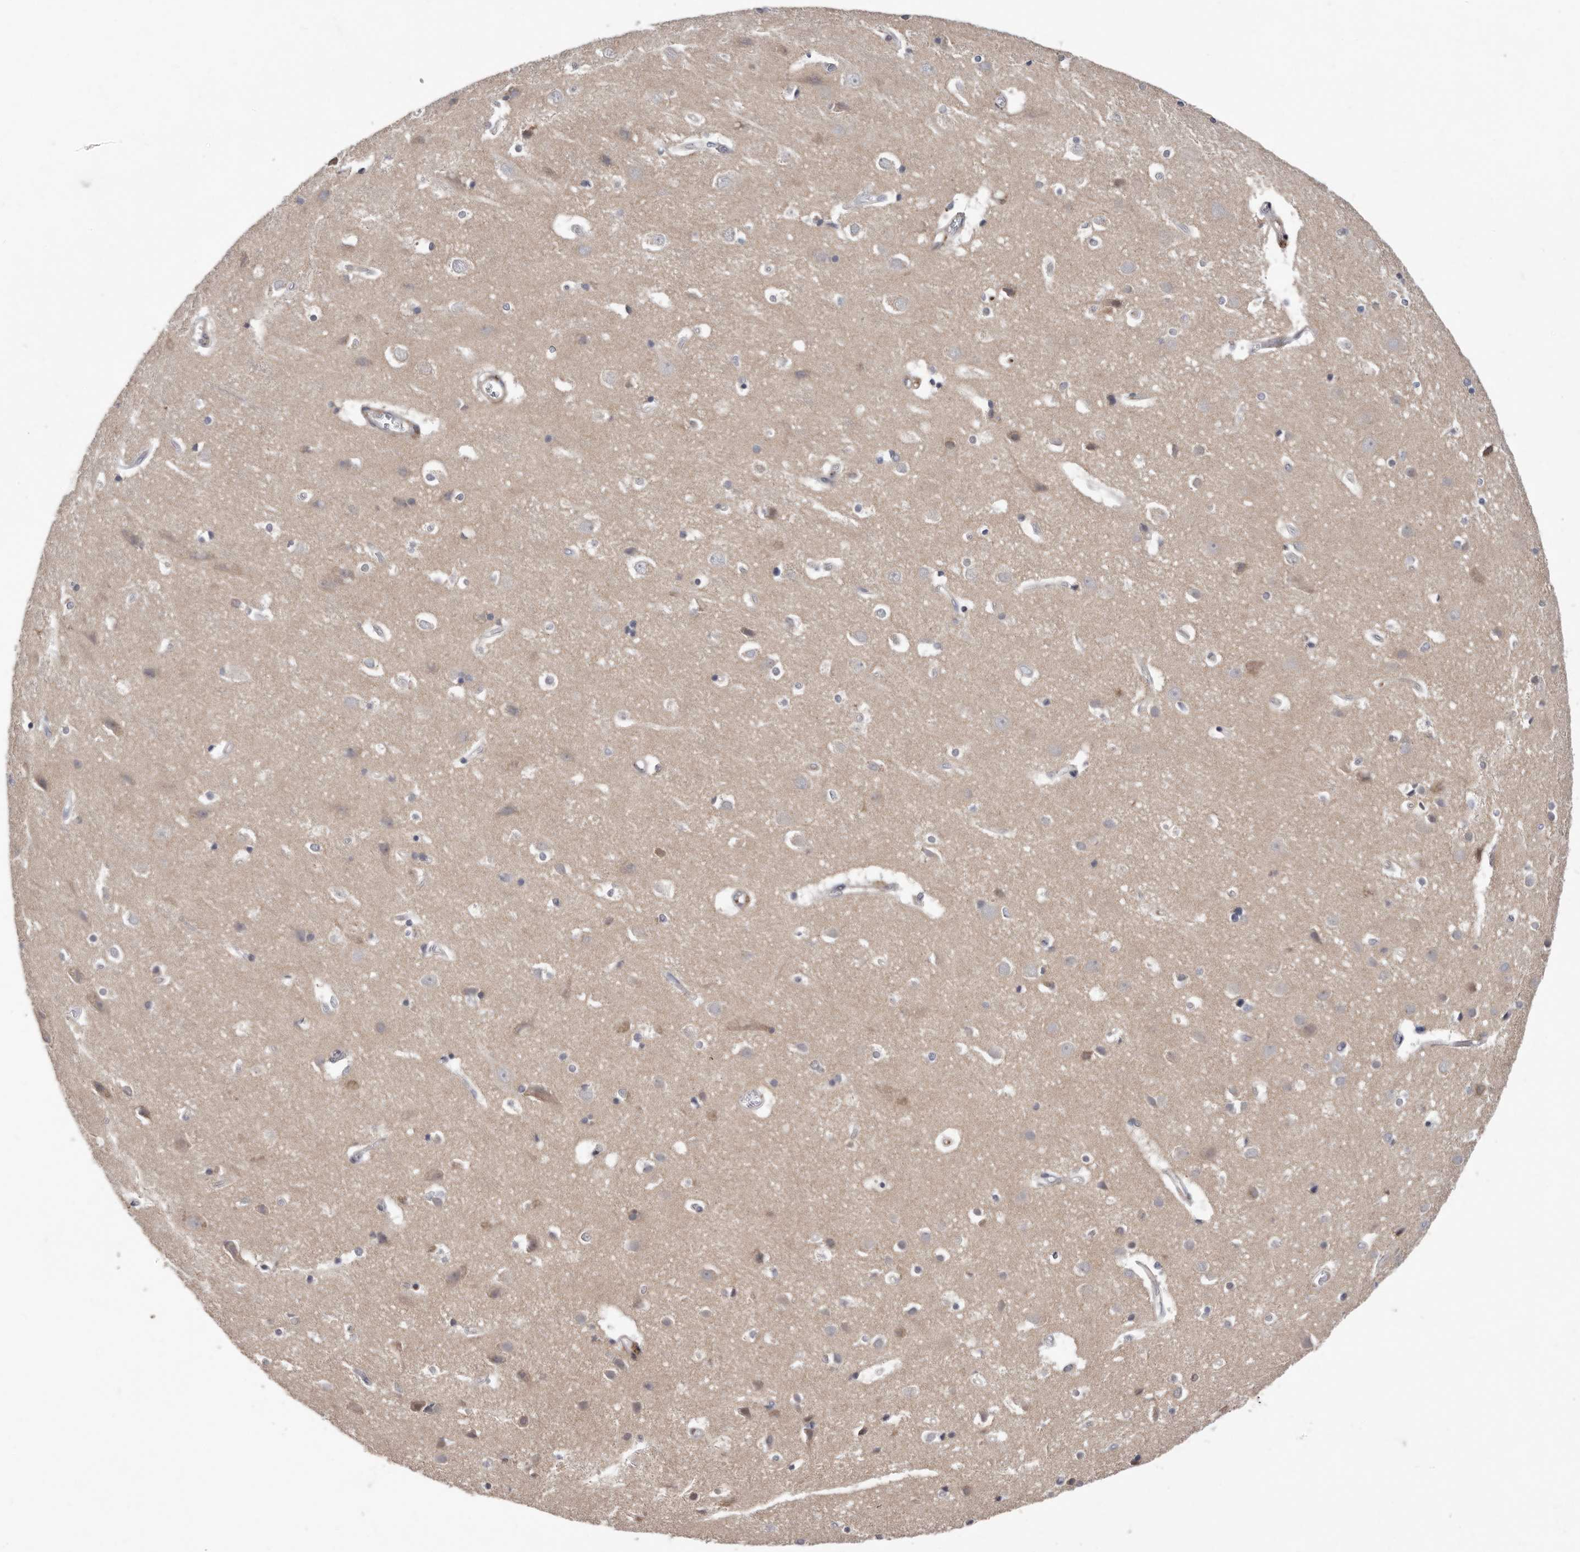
{"staining": {"intensity": "negative", "quantity": "none", "location": "none"}, "tissue": "cerebral cortex", "cell_type": "Endothelial cells", "image_type": "normal", "snomed": [{"axis": "morphology", "description": "Normal tissue, NOS"}, {"axis": "topography", "description": "Cerebral cortex"}], "caption": "Human cerebral cortex stained for a protein using immunohistochemistry (IHC) exhibits no positivity in endothelial cells.", "gene": "ATXN3L", "patient": {"sex": "male", "age": 54}}